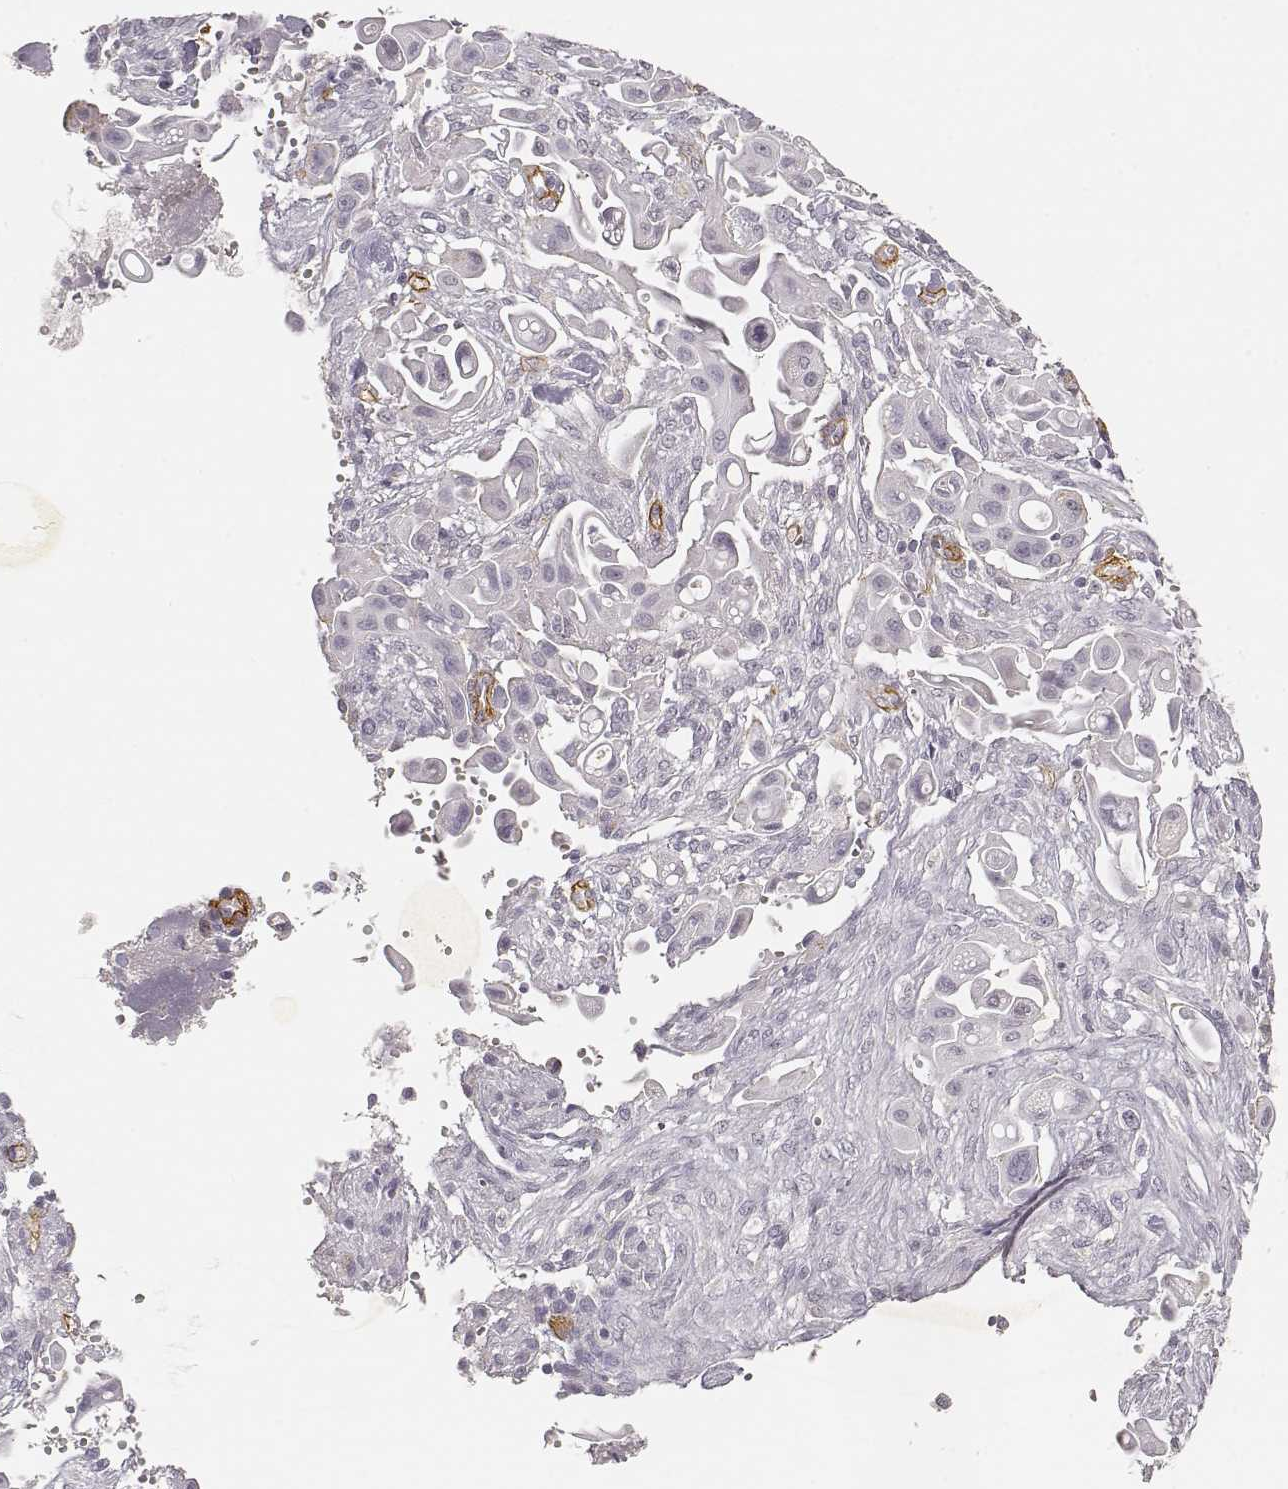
{"staining": {"intensity": "negative", "quantity": "none", "location": "none"}, "tissue": "pancreatic cancer", "cell_type": "Tumor cells", "image_type": "cancer", "snomed": [{"axis": "morphology", "description": "Adenocarcinoma, NOS"}, {"axis": "topography", "description": "Pancreas"}], "caption": "This is an IHC image of human adenocarcinoma (pancreatic). There is no expression in tumor cells.", "gene": "LAMA4", "patient": {"sex": "male", "age": 50}}